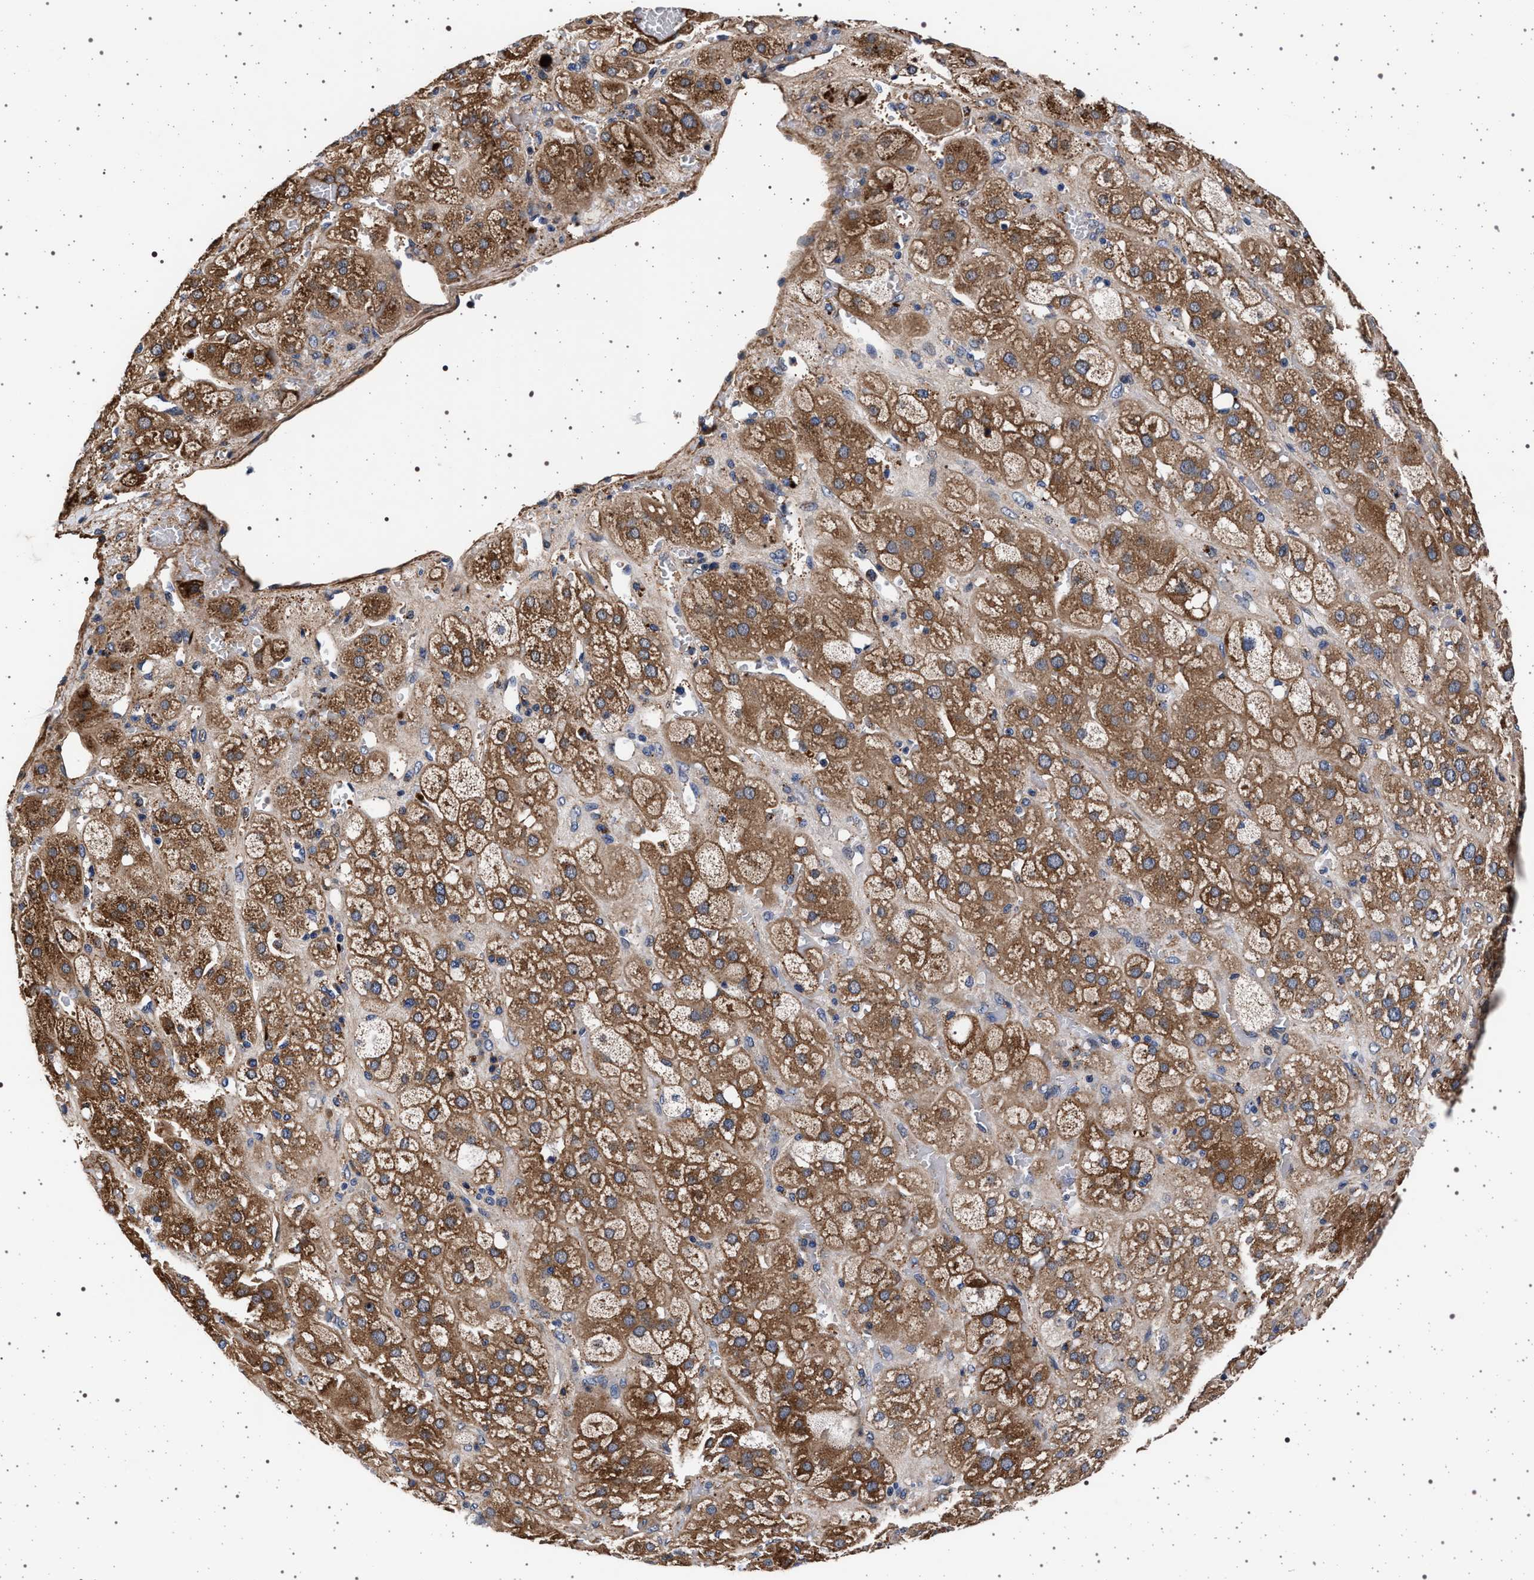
{"staining": {"intensity": "strong", "quantity": ">75%", "location": "cytoplasmic/membranous"}, "tissue": "adrenal gland", "cell_type": "Glandular cells", "image_type": "normal", "snomed": [{"axis": "morphology", "description": "Normal tissue, NOS"}, {"axis": "topography", "description": "Adrenal gland"}], "caption": "Glandular cells display high levels of strong cytoplasmic/membranous staining in approximately >75% of cells in normal adrenal gland. (Brightfield microscopy of DAB IHC at high magnification).", "gene": "KCNK6", "patient": {"sex": "female", "age": 47}}